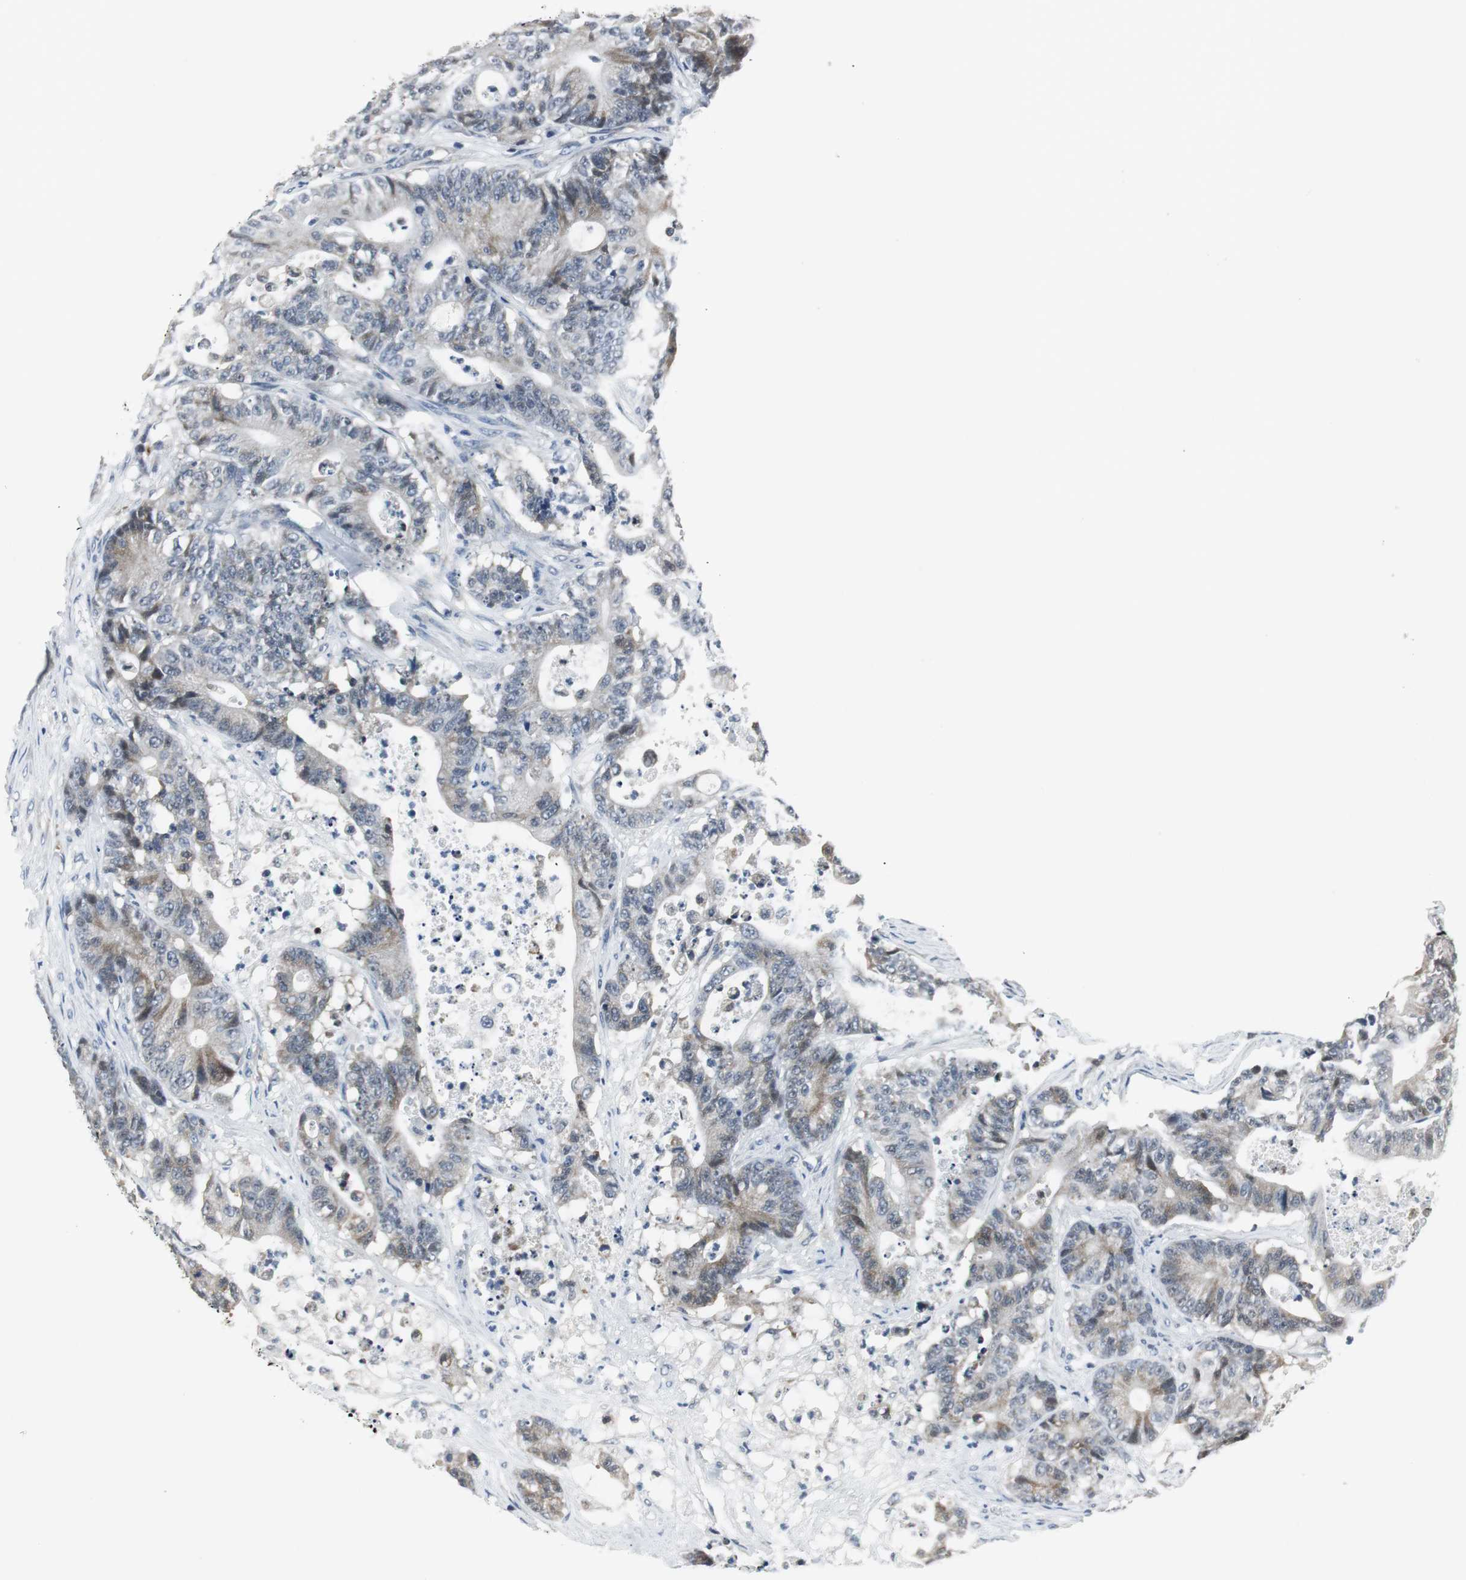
{"staining": {"intensity": "weak", "quantity": "25%-75%", "location": "cytoplasmic/membranous"}, "tissue": "colorectal cancer", "cell_type": "Tumor cells", "image_type": "cancer", "snomed": [{"axis": "morphology", "description": "Adenocarcinoma, NOS"}, {"axis": "topography", "description": "Colon"}], "caption": "Human colorectal cancer (adenocarcinoma) stained with a protein marker demonstrates weak staining in tumor cells.", "gene": "CCT5", "patient": {"sex": "female", "age": 84}}